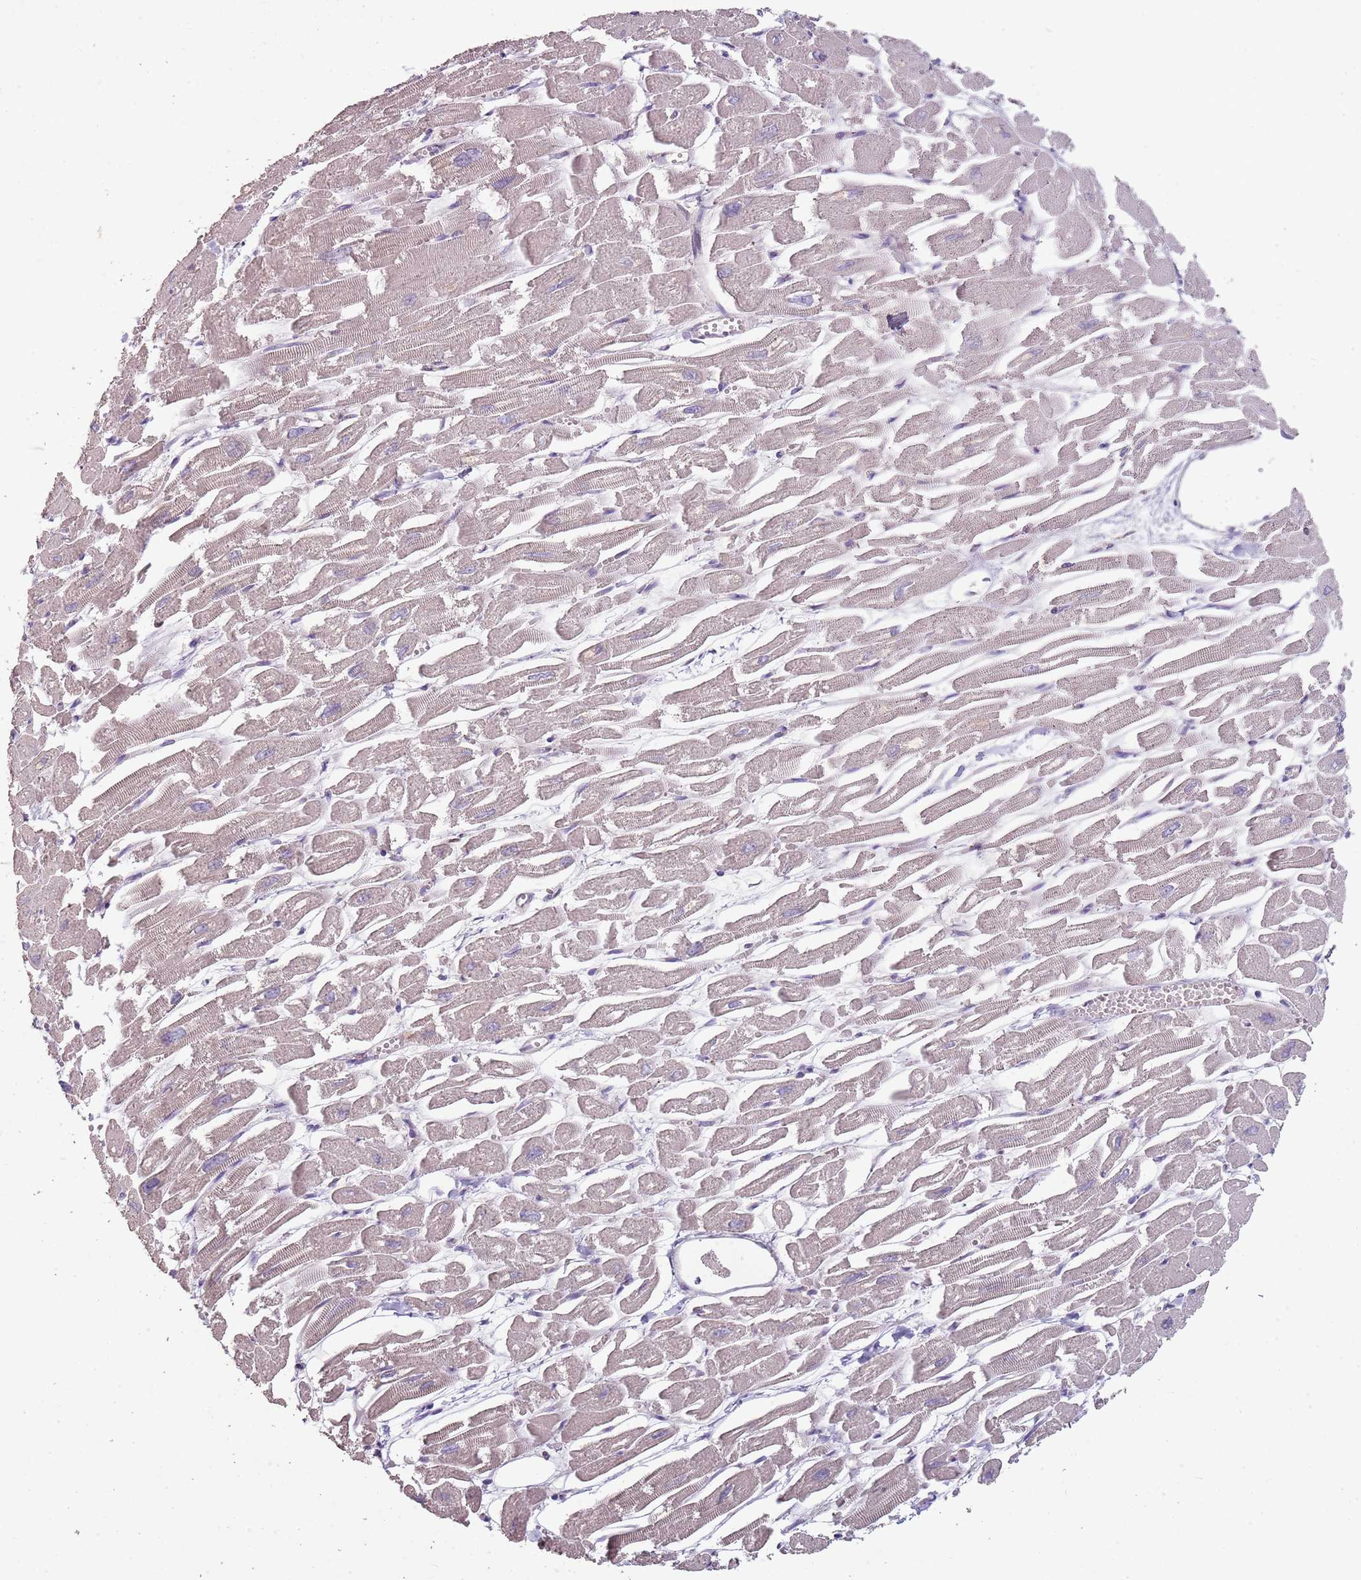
{"staining": {"intensity": "negative", "quantity": "none", "location": "none"}, "tissue": "heart muscle", "cell_type": "Cardiomyocytes", "image_type": "normal", "snomed": [{"axis": "morphology", "description": "Normal tissue, NOS"}, {"axis": "topography", "description": "Heart"}], "caption": "DAB immunohistochemical staining of benign heart muscle displays no significant positivity in cardiomyocytes. (Immunohistochemistry, brightfield microscopy, high magnification).", "gene": "ZNF583", "patient": {"sex": "male", "age": 54}}